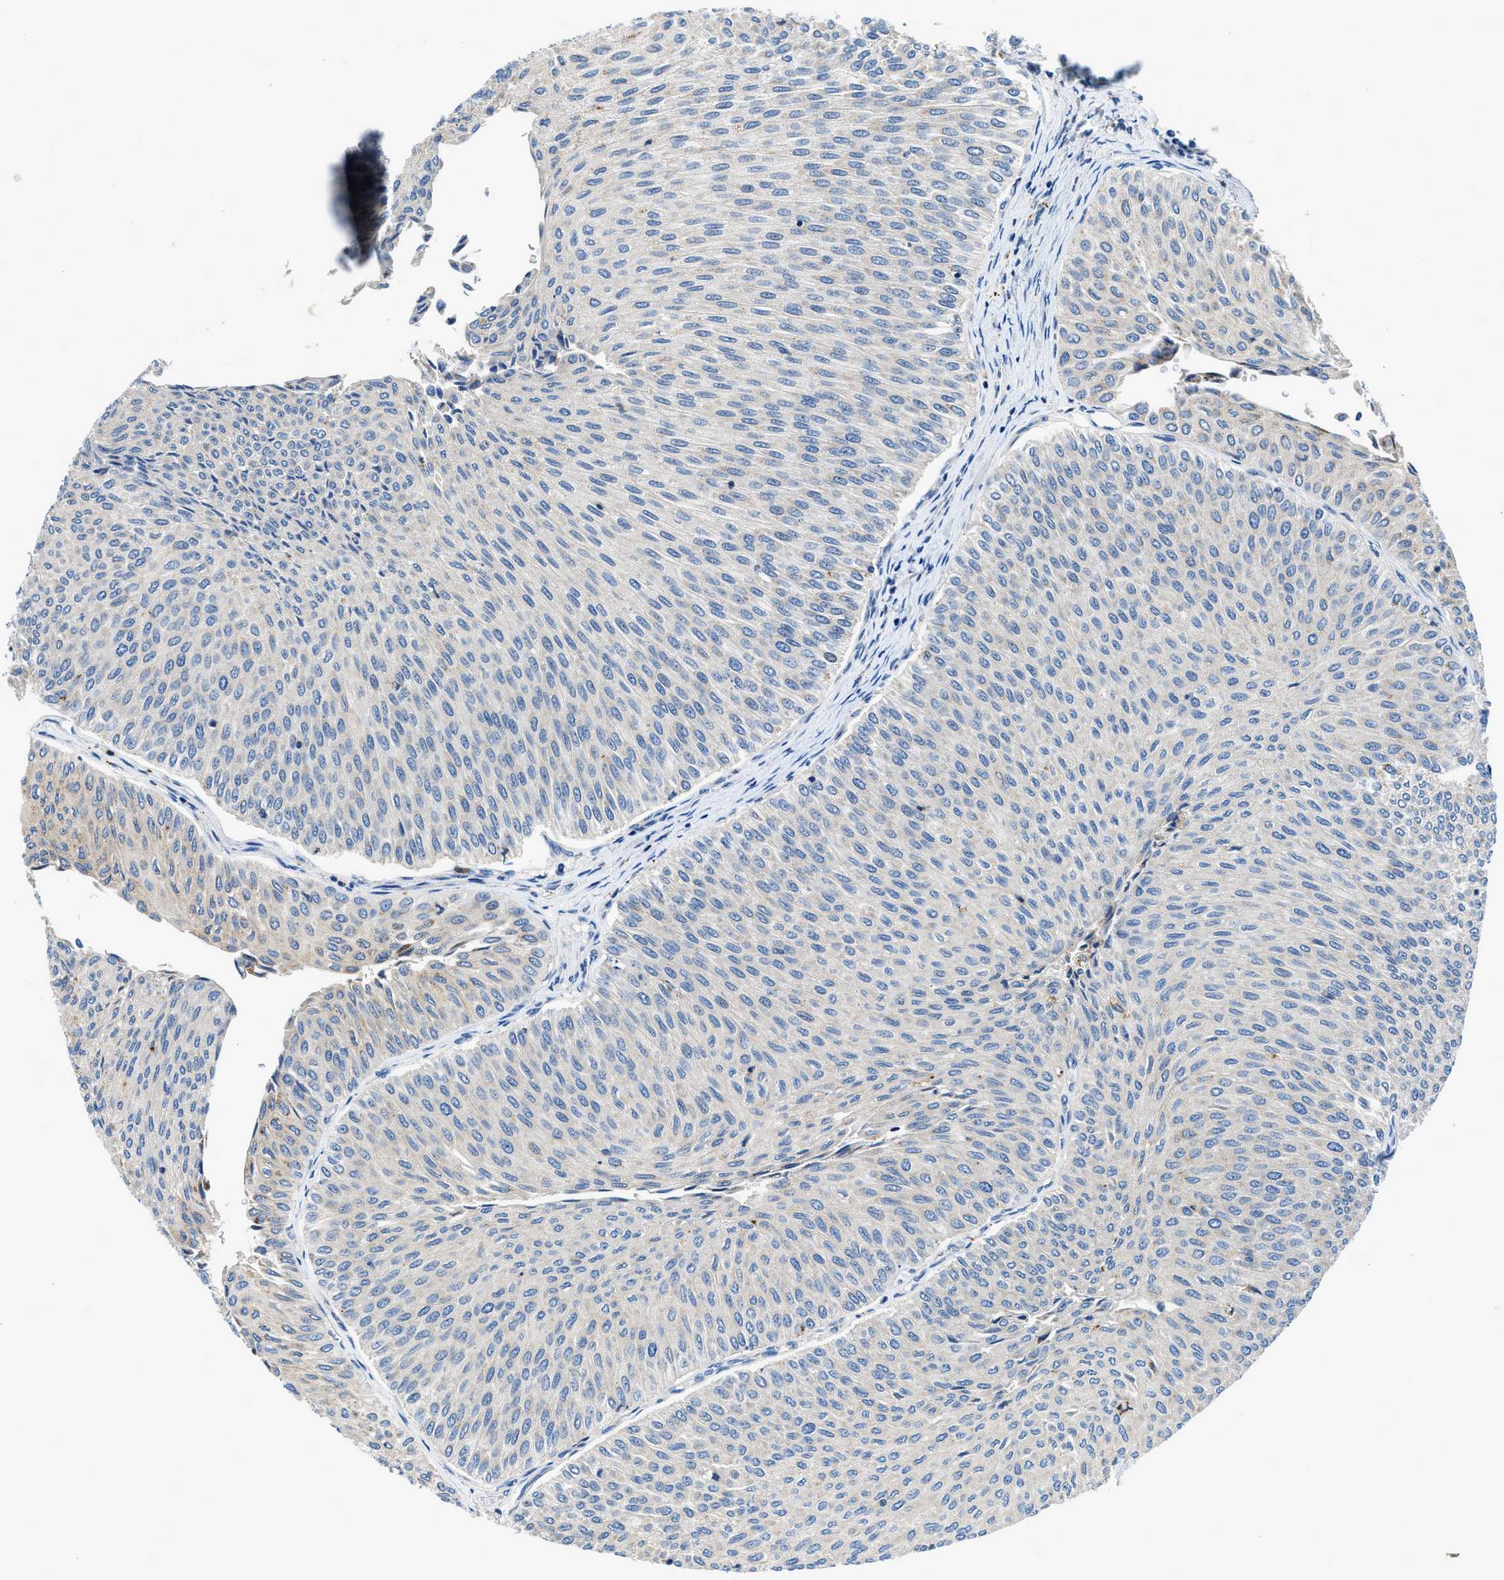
{"staining": {"intensity": "negative", "quantity": "none", "location": "none"}, "tissue": "urothelial cancer", "cell_type": "Tumor cells", "image_type": "cancer", "snomed": [{"axis": "morphology", "description": "Urothelial carcinoma, Low grade"}, {"axis": "topography", "description": "Urinary bladder"}], "caption": "A photomicrograph of urothelial cancer stained for a protein exhibits no brown staining in tumor cells.", "gene": "ADGRE3", "patient": {"sex": "male", "age": 78}}